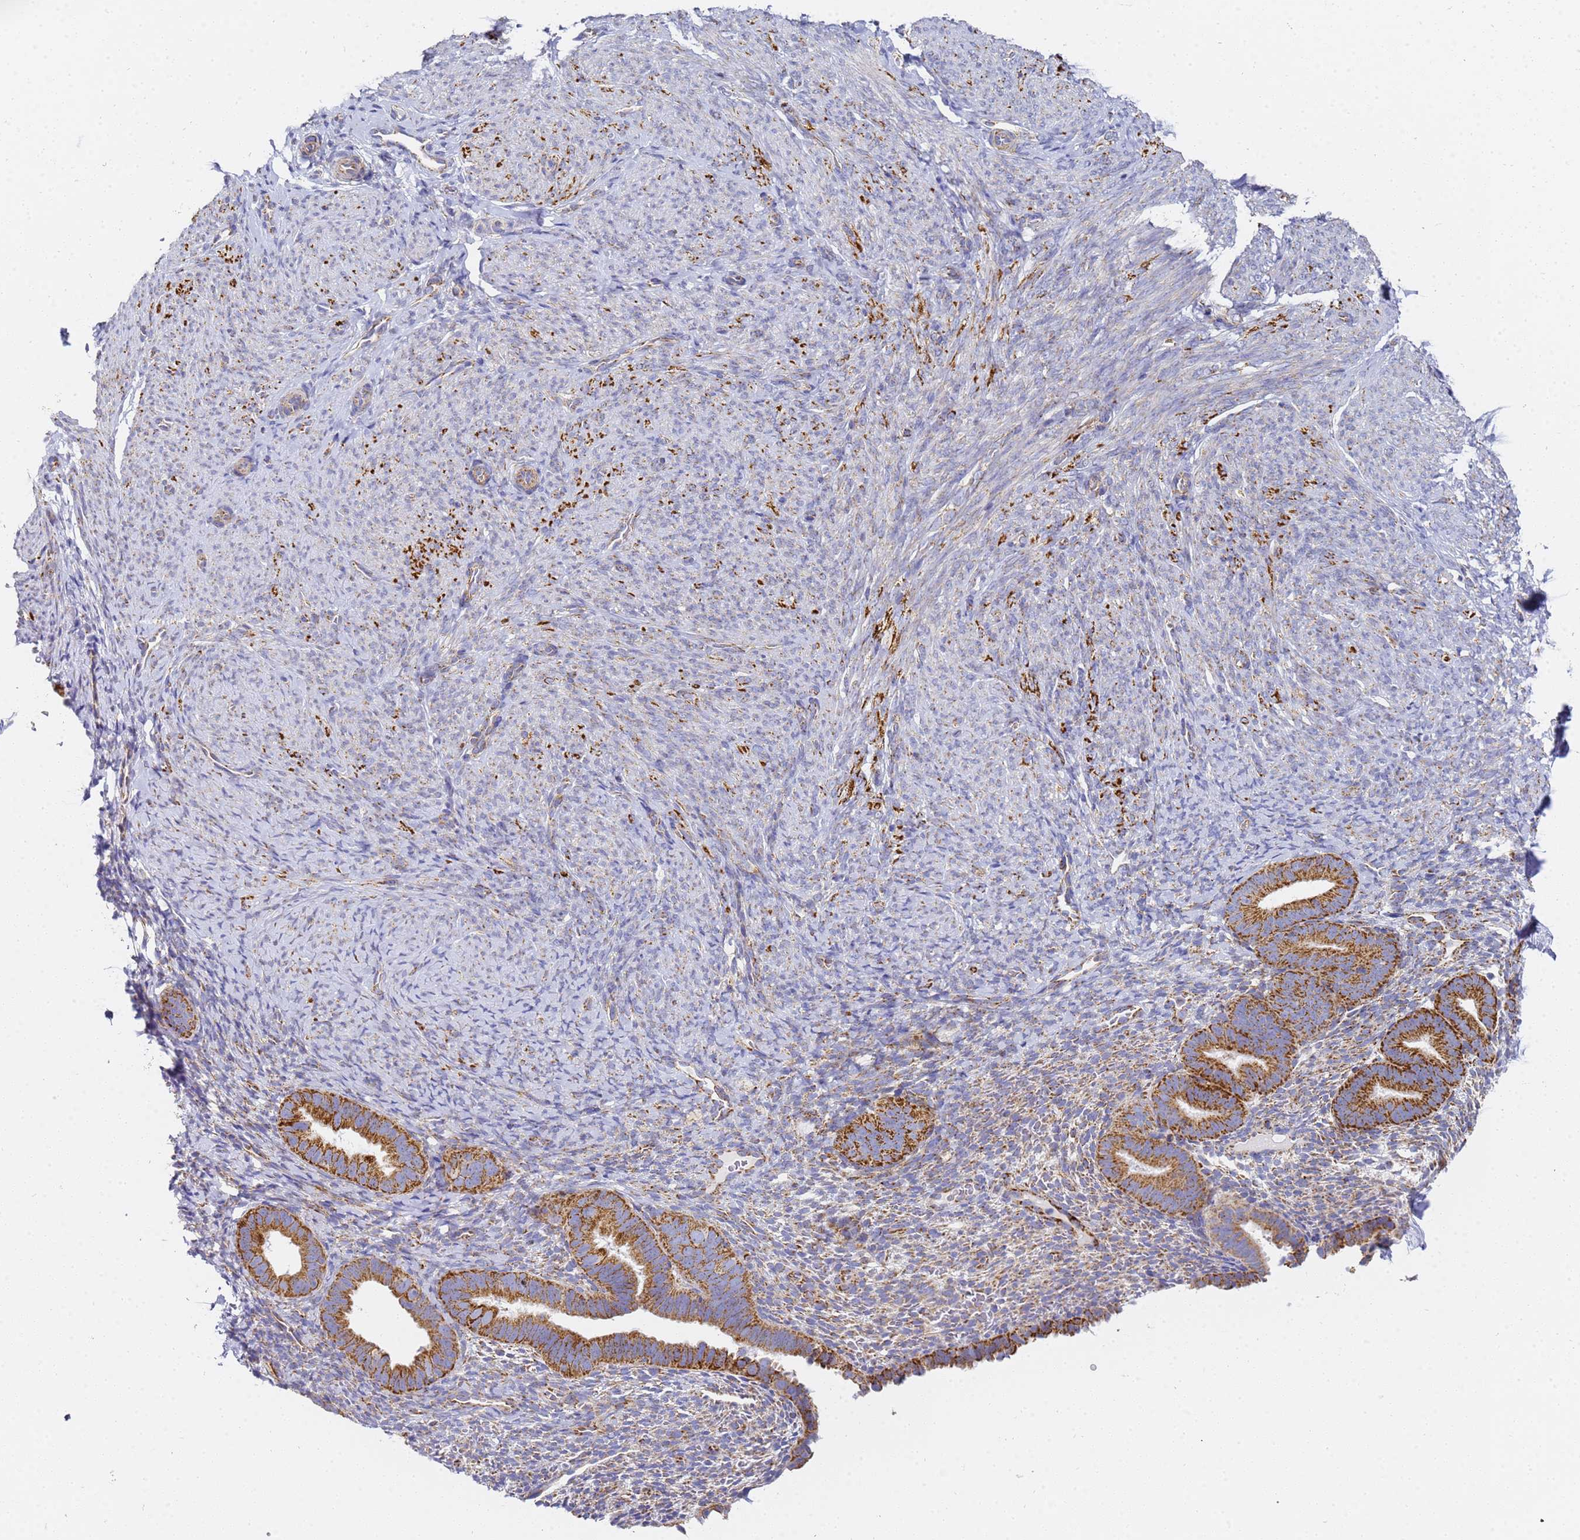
{"staining": {"intensity": "negative", "quantity": "none", "location": "none"}, "tissue": "endometrium", "cell_type": "Cells in endometrial stroma", "image_type": "normal", "snomed": [{"axis": "morphology", "description": "Normal tissue, NOS"}, {"axis": "topography", "description": "Endometrium"}], "caption": "The photomicrograph exhibits no staining of cells in endometrial stroma in normal endometrium.", "gene": "CNIH4", "patient": {"sex": "female", "age": 65}}